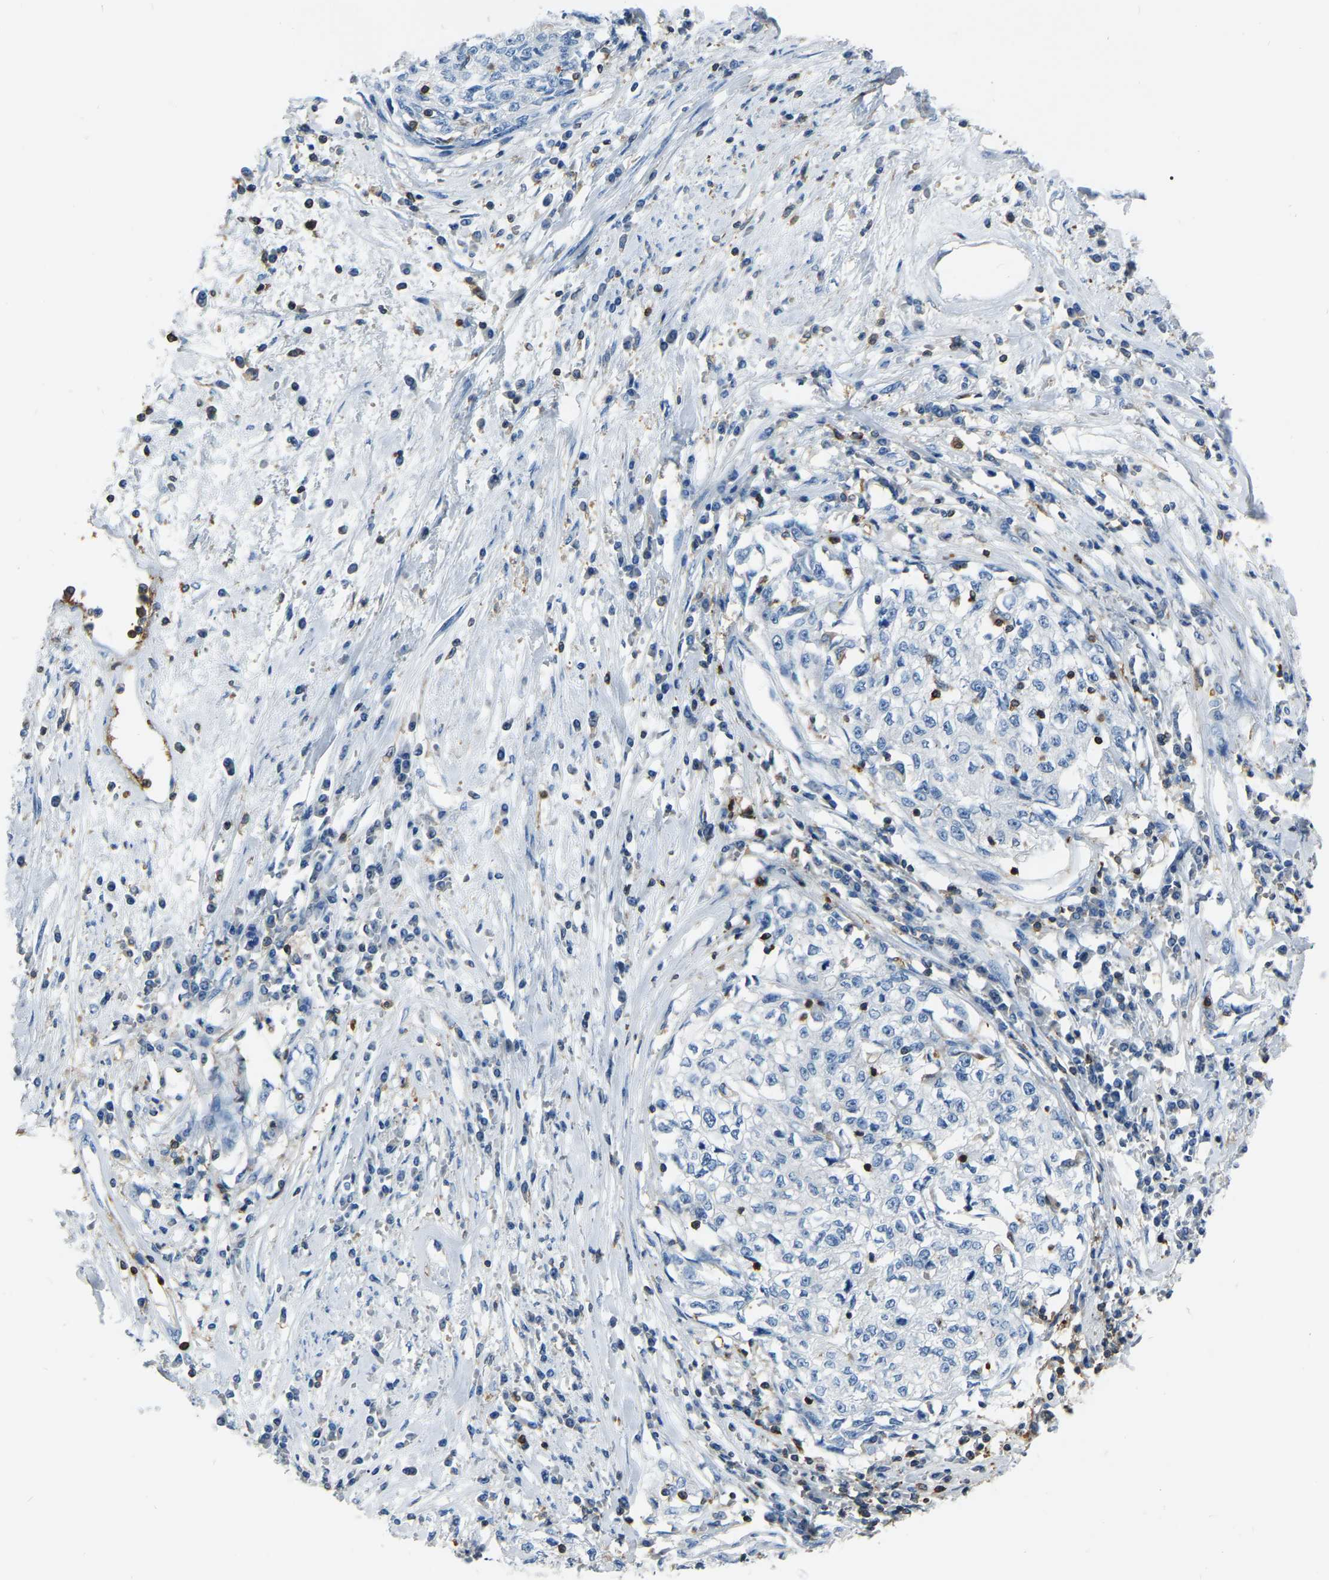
{"staining": {"intensity": "negative", "quantity": "none", "location": "none"}, "tissue": "cervical cancer", "cell_type": "Tumor cells", "image_type": "cancer", "snomed": [{"axis": "morphology", "description": "Squamous cell carcinoma, NOS"}, {"axis": "topography", "description": "Cervix"}], "caption": "Immunohistochemical staining of cervical cancer shows no significant expression in tumor cells.", "gene": "ARHGAP45", "patient": {"sex": "female", "age": 57}}